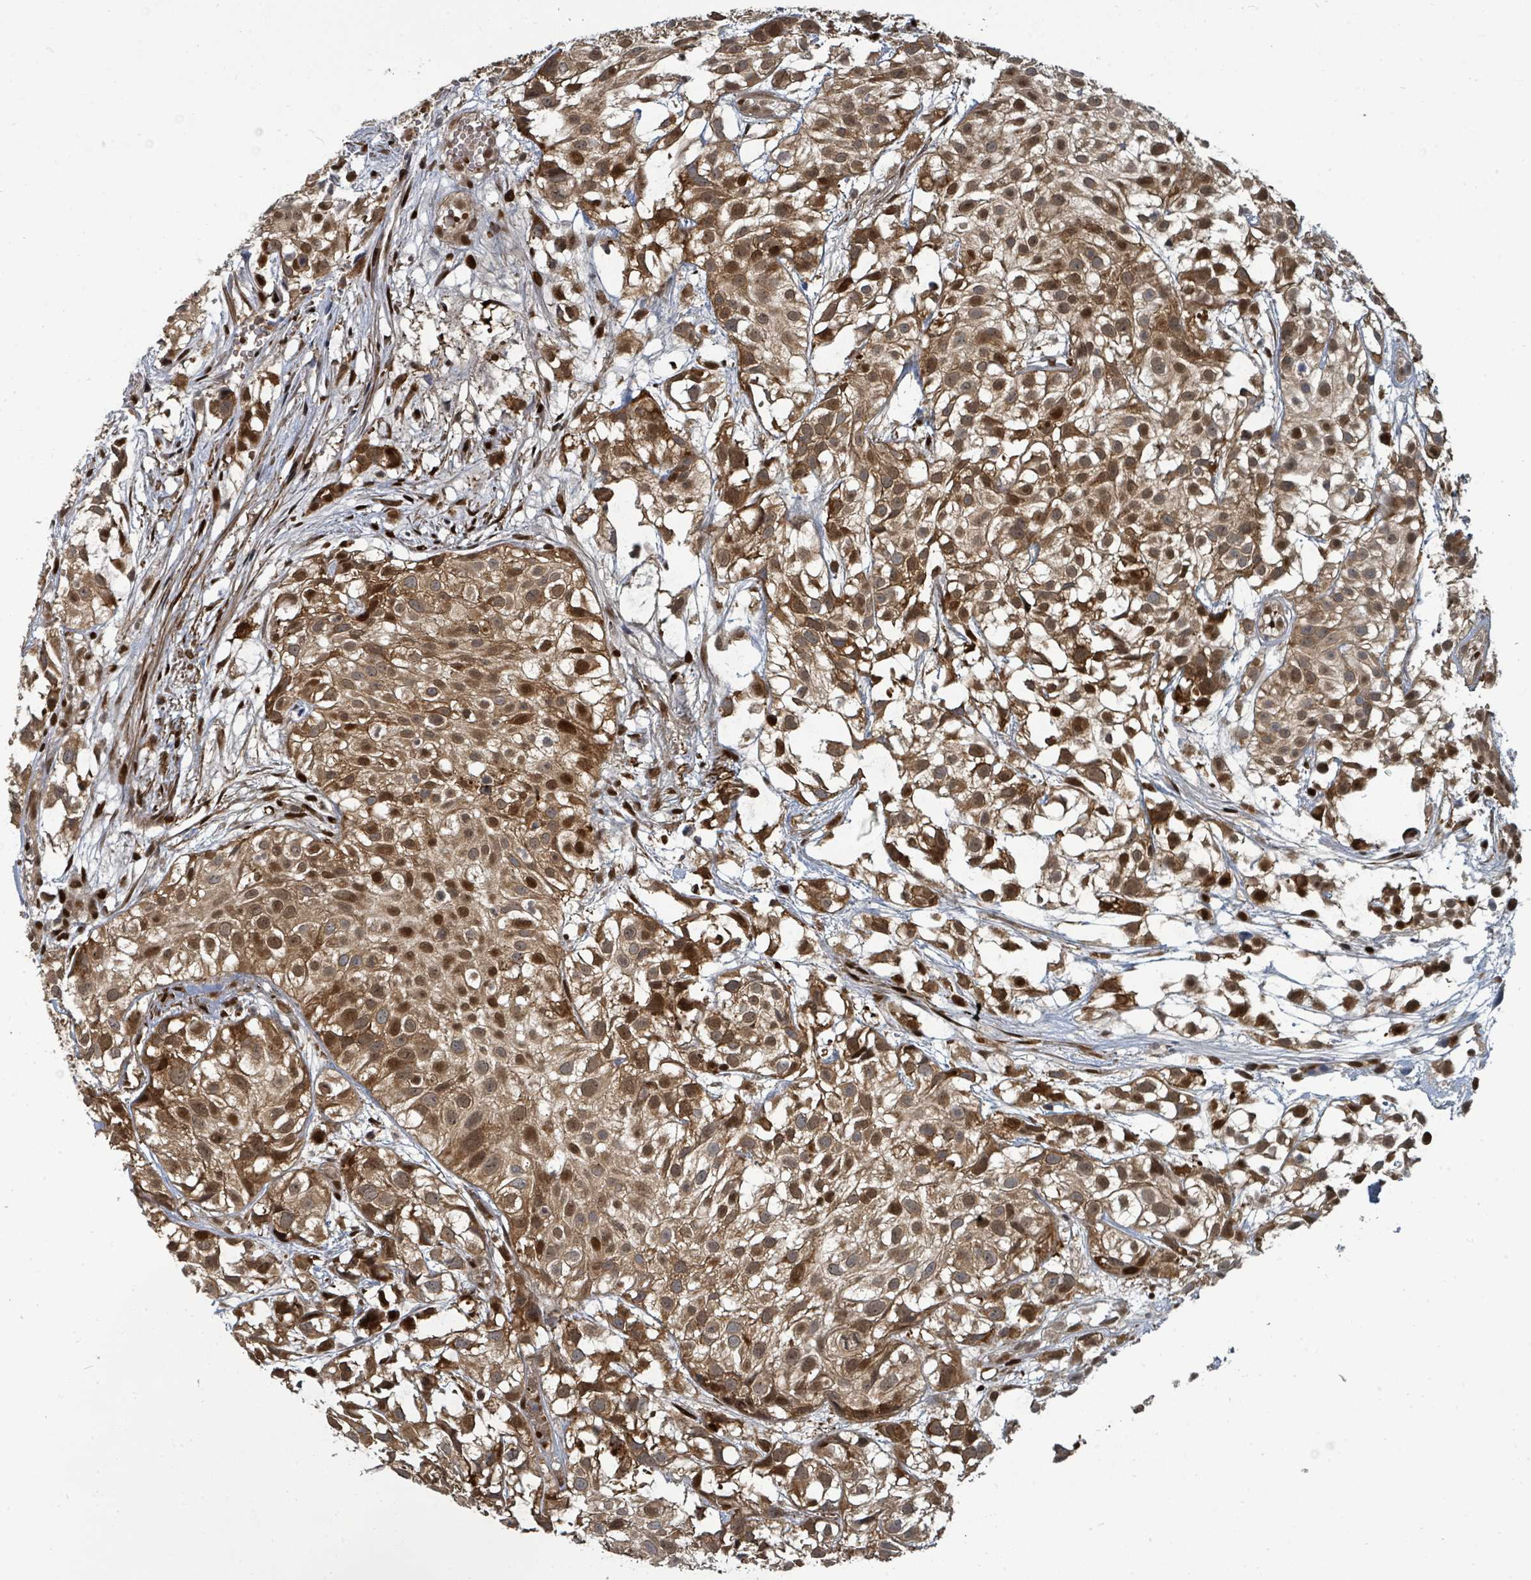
{"staining": {"intensity": "moderate", "quantity": ">75%", "location": "cytoplasmic/membranous,nuclear"}, "tissue": "urothelial cancer", "cell_type": "Tumor cells", "image_type": "cancer", "snomed": [{"axis": "morphology", "description": "Urothelial carcinoma, High grade"}, {"axis": "topography", "description": "Urinary bladder"}], "caption": "Moderate cytoplasmic/membranous and nuclear positivity is present in approximately >75% of tumor cells in high-grade urothelial carcinoma.", "gene": "TRDMT1", "patient": {"sex": "male", "age": 56}}